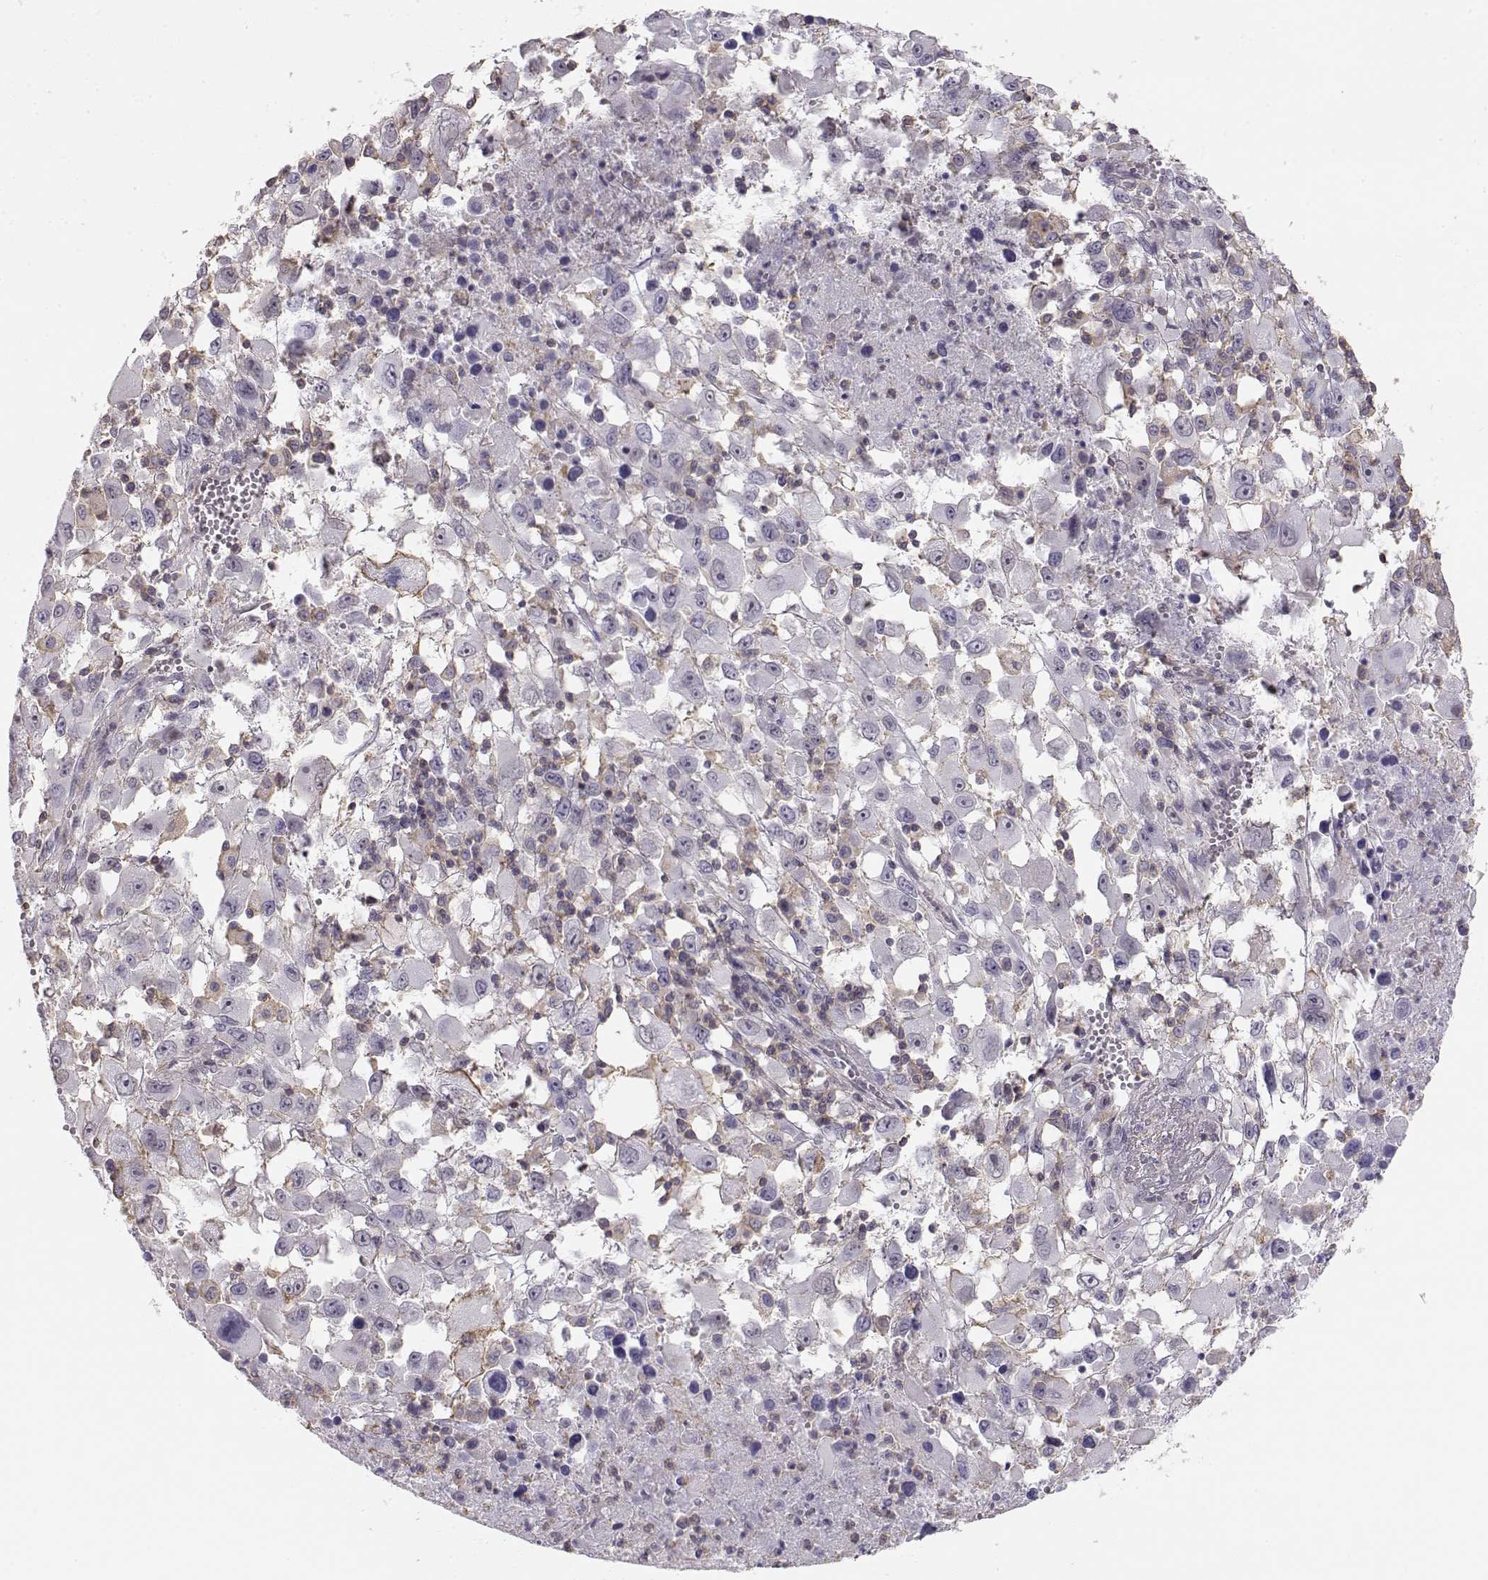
{"staining": {"intensity": "negative", "quantity": "none", "location": "none"}, "tissue": "melanoma", "cell_type": "Tumor cells", "image_type": "cancer", "snomed": [{"axis": "morphology", "description": "Malignant melanoma, Metastatic site"}, {"axis": "topography", "description": "Soft tissue"}], "caption": "Immunohistochemical staining of human melanoma shows no significant staining in tumor cells.", "gene": "DAPL1", "patient": {"sex": "male", "age": 50}}